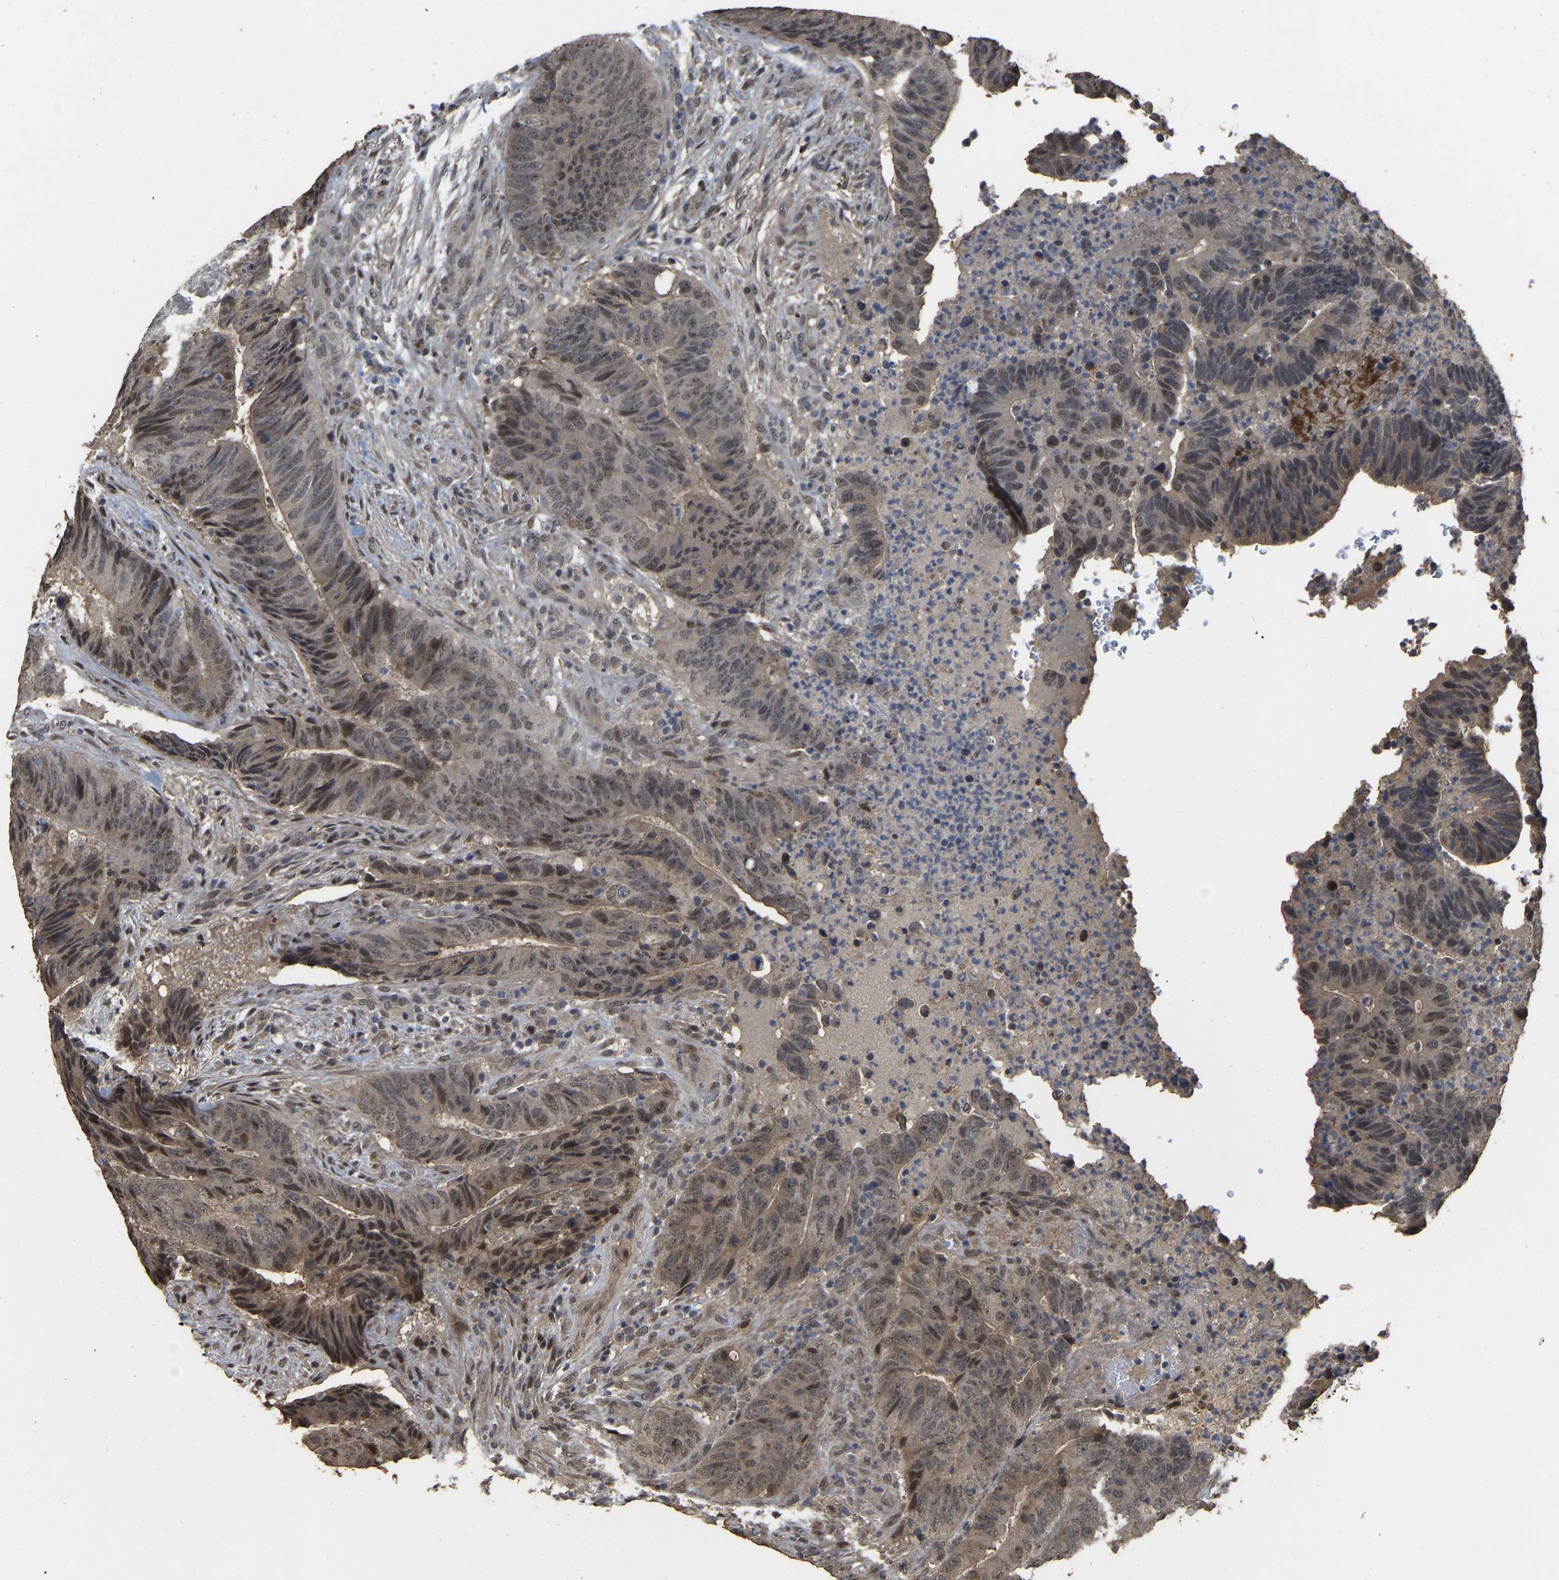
{"staining": {"intensity": "weak", "quantity": ">75%", "location": "nuclear"}, "tissue": "colorectal cancer", "cell_type": "Tumor cells", "image_type": "cancer", "snomed": [{"axis": "morphology", "description": "Adenocarcinoma, NOS"}, {"axis": "topography", "description": "Colon"}], "caption": "Brown immunohistochemical staining in colorectal adenocarcinoma exhibits weak nuclear expression in approximately >75% of tumor cells. The protein is stained brown, and the nuclei are stained in blue (DAB (3,3'-diaminobenzidine) IHC with brightfield microscopy, high magnification).", "gene": "ARHGAP23", "patient": {"sex": "male", "age": 56}}